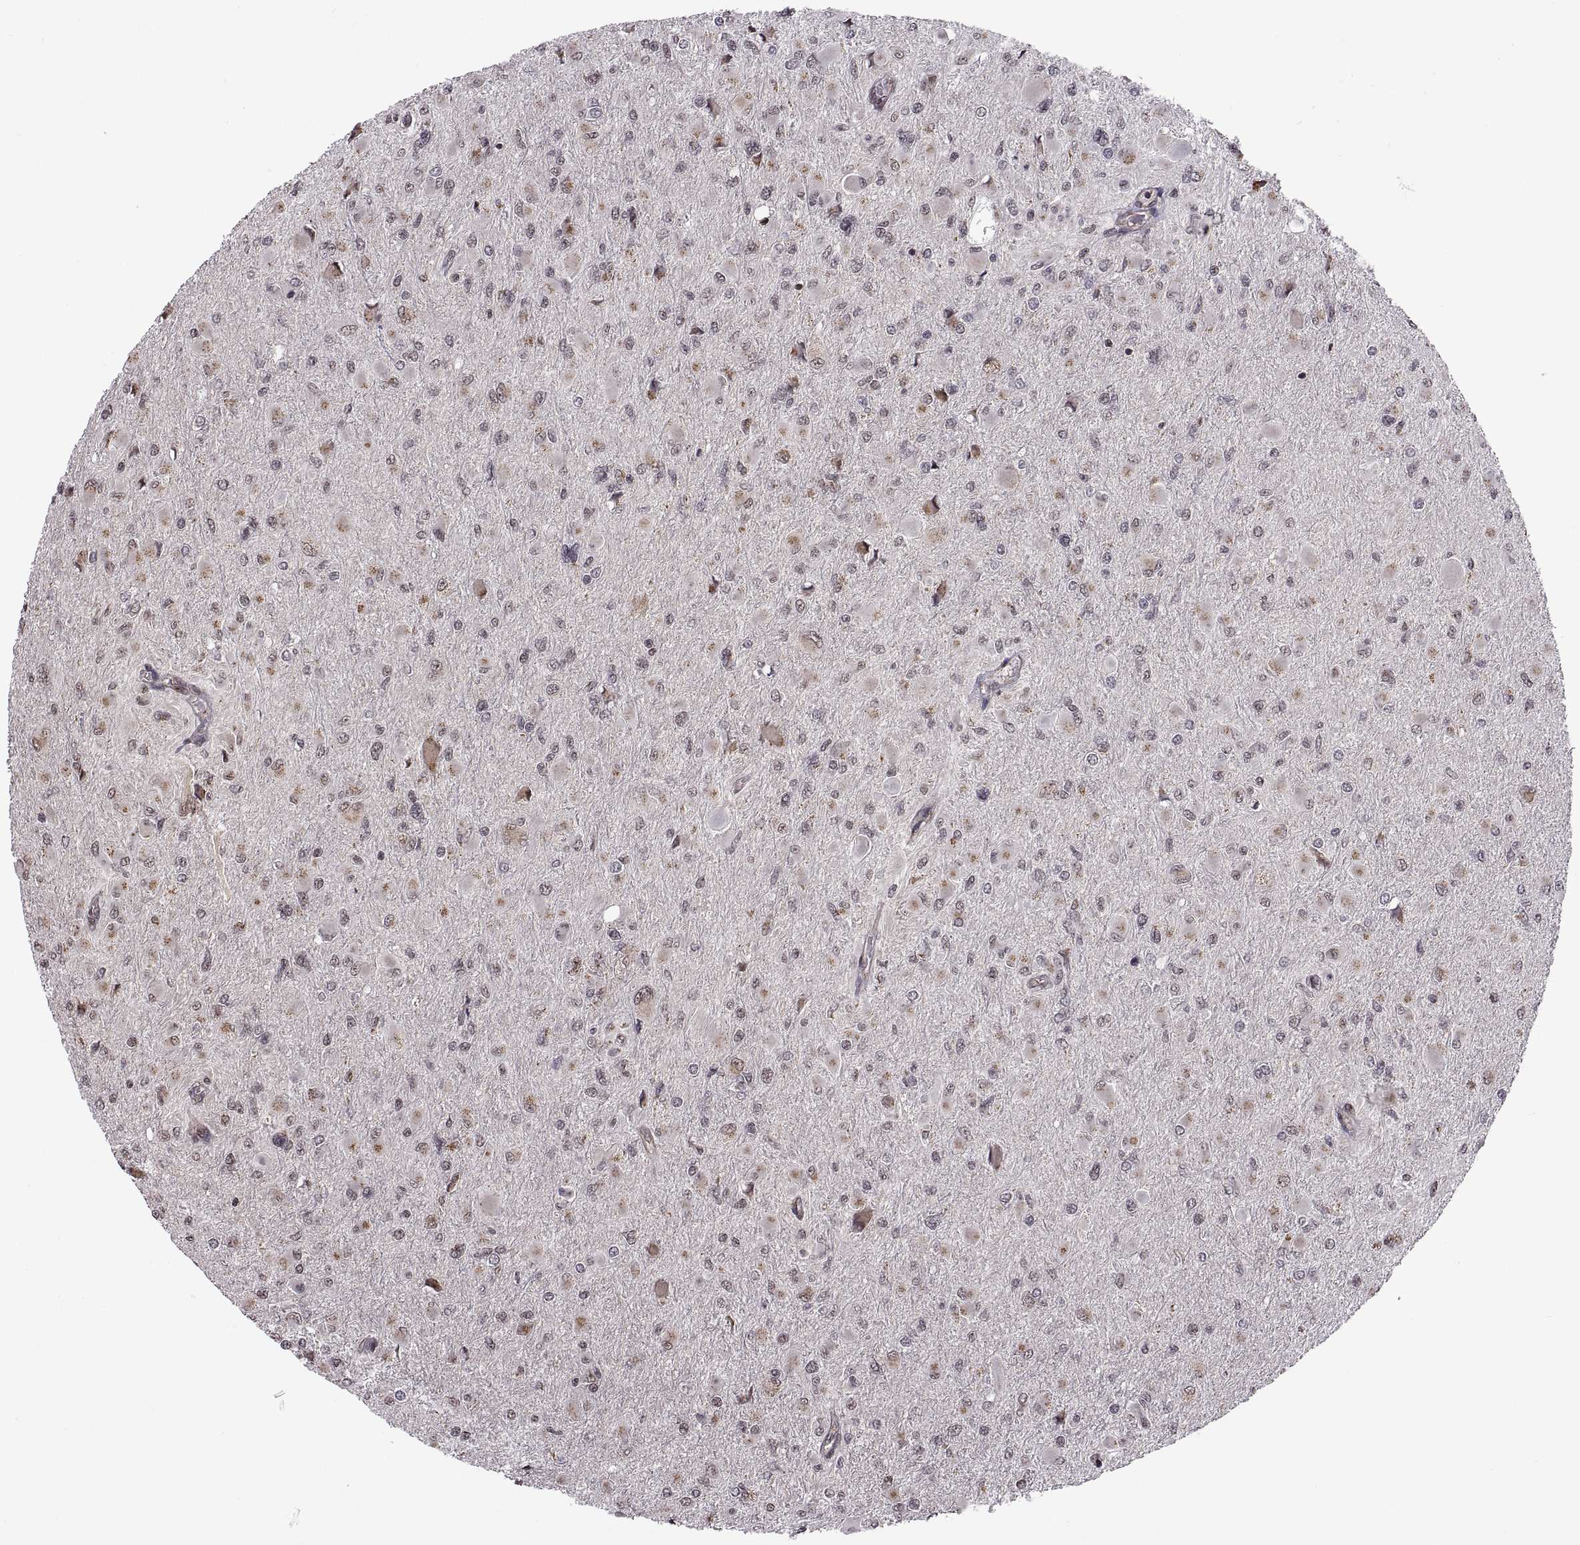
{"staining": {"intensity": "negative", "quantity": "none", "location": "none"}, "tissue": "glioma", "cell_type": "Tumor cells", "image_type": "cancer", "snomed": [{"axis": "morphology", "description": "Glioma, malignant, High grade"}, {"axis": "topography", "description": "Cerebral cortex"}], "caption": "The histopathology image reveals no significant staining in tumor cells of glioma. The staining is performed using DAB (3,3'-diaminobenzidine) brown chromogen with nuclei counter-stained in using hematoxylin.", "gene": "ARRB1", "patient": {"sex": "female", "age": 36}}